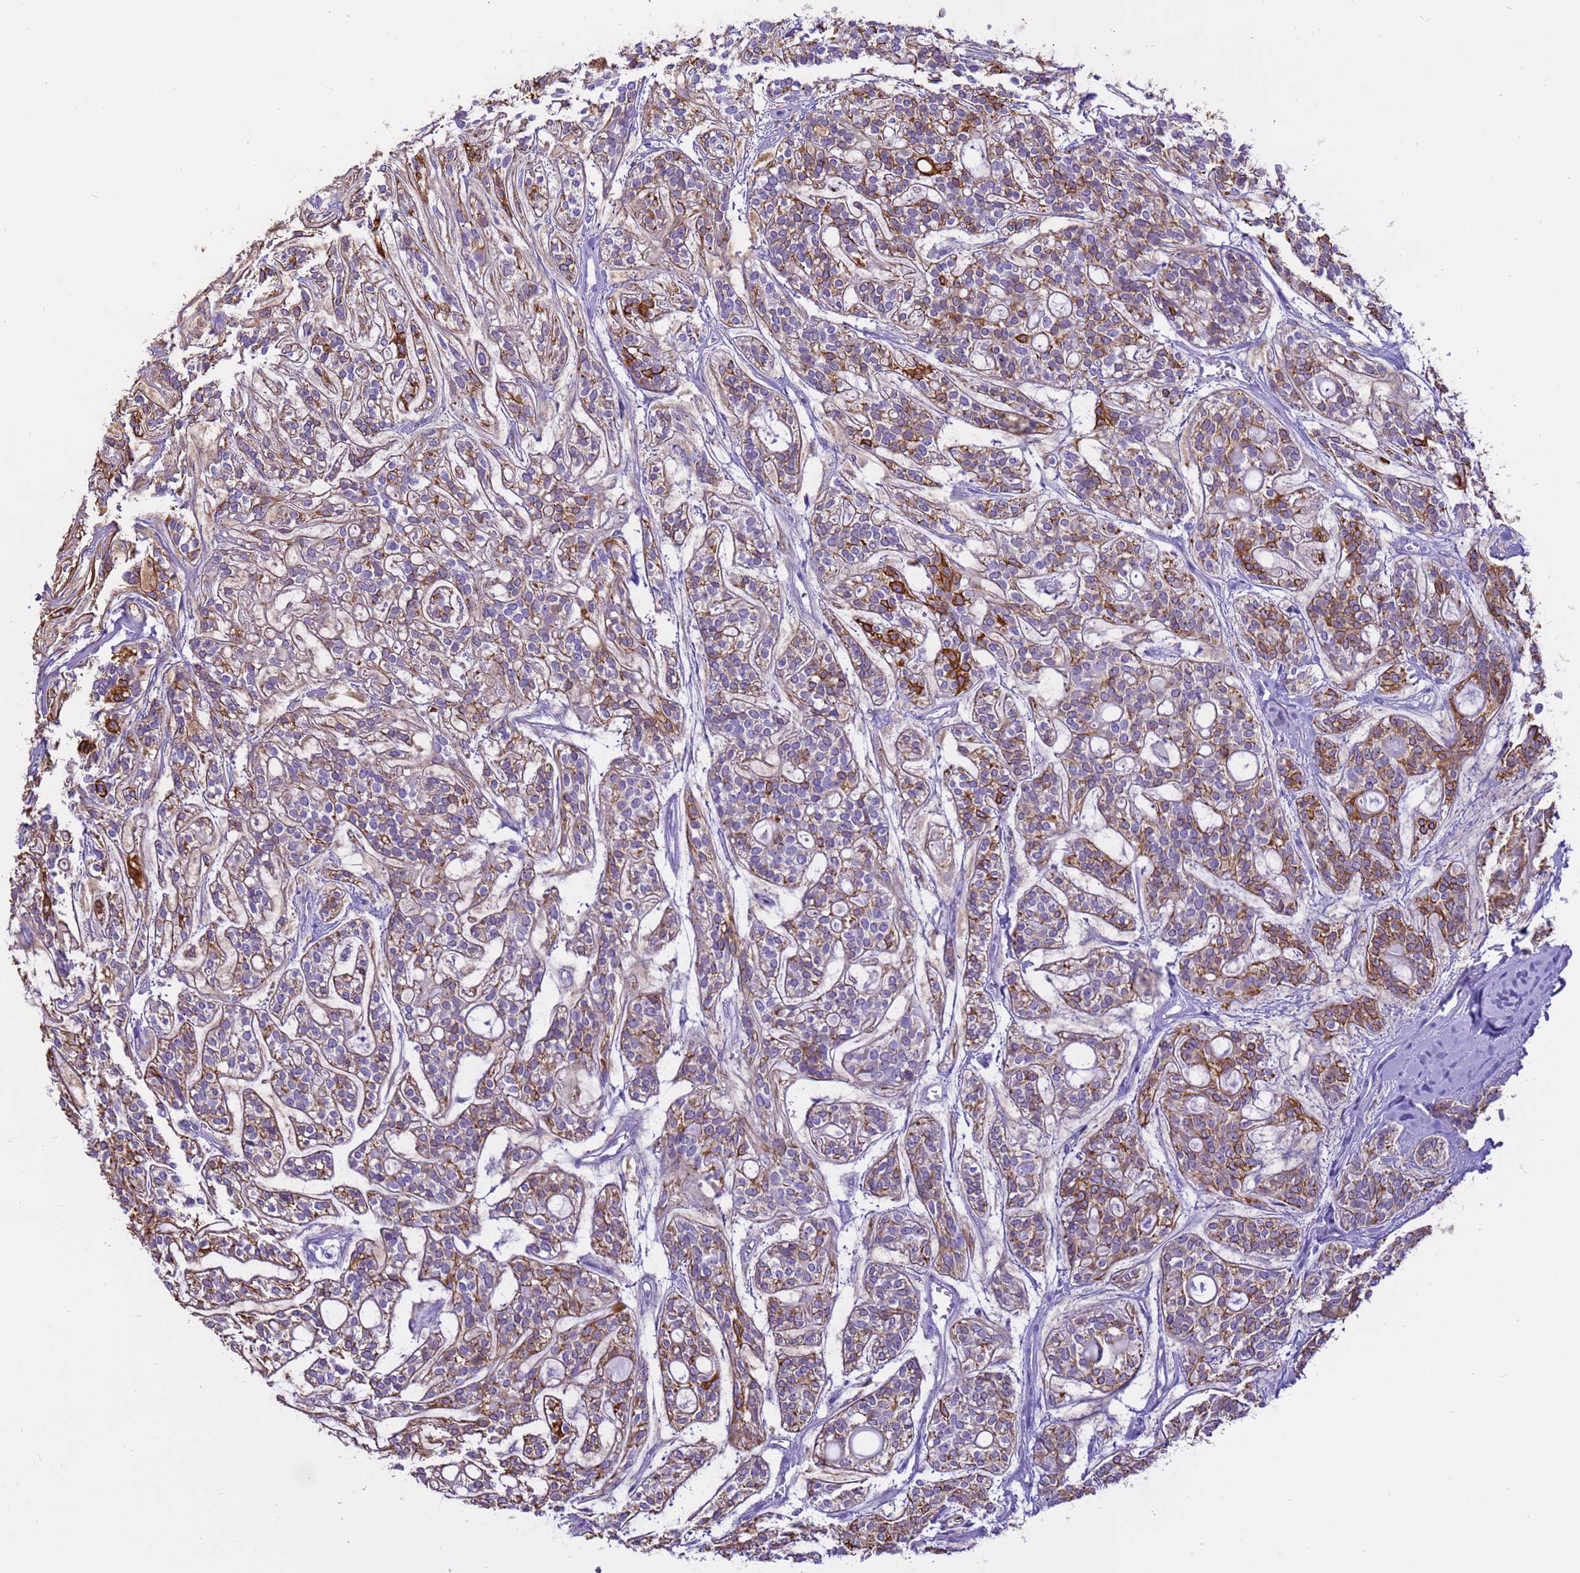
{"staining": {"intensity": "moderate", "quantity": "25%-75%", "location": "cytoplasmic/membranous"}, "tissue": "head and neck cancer", "cell_type": "Tumor cells", "image_type": "cancer", "snomed": [{"axis": "morphology", "description": "Adenocarcinoma, NOS"}, {"axis": "topography", "description": "Head-Neck"}], "caption": "This is a micrograph of immunohistochemistry staining of head and neck cancer, which shows moderate positivity in the cytoplasmic/membranous of tumor cells.", "gene": "PIEZO2", "patient": {"sex": "male", "age": 66}}